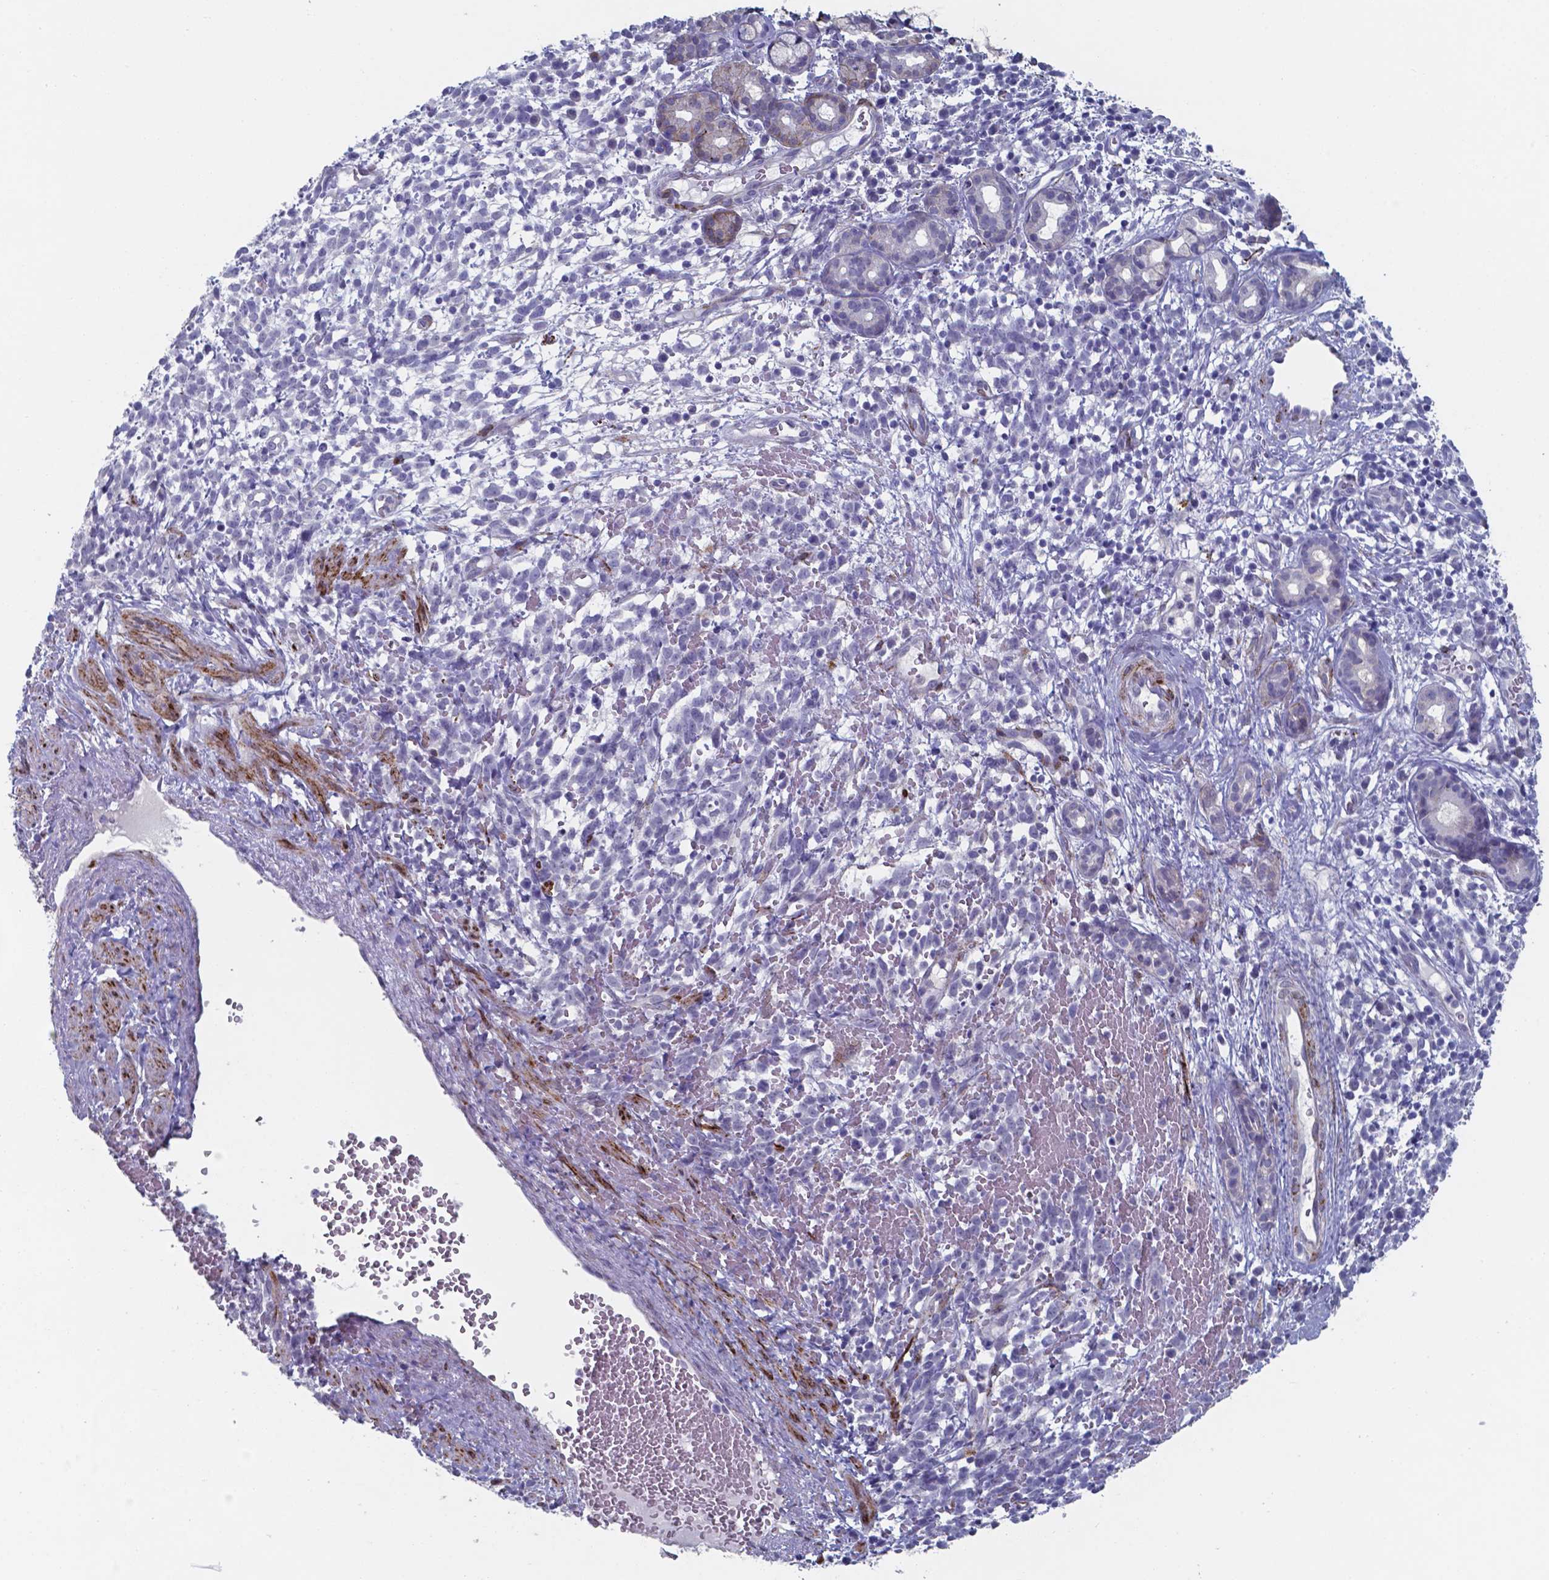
{"staining": {"intensity": "negative", "quantity": "none", "location": "none"}, "tissue": "melanoma", "cell_type": "Tumor cells", "image_type": "cancer", "snomed": [{"axis": "morphology", "description": "Malignant melanoma, NOS"}, {"axis": "topography", "description": "Skin"}], "caption": "Immunohistochemical staining of human melanoma exhibits no significant positivity in tumor cells. (Stains: DAB immunohistochemistry (IHC) with hematoxylin counter stain, Microscopy: brightfield microscopy at high magnification).", "gene": "PLA2R1", "patient": {"sex": "female", "age": 70}}